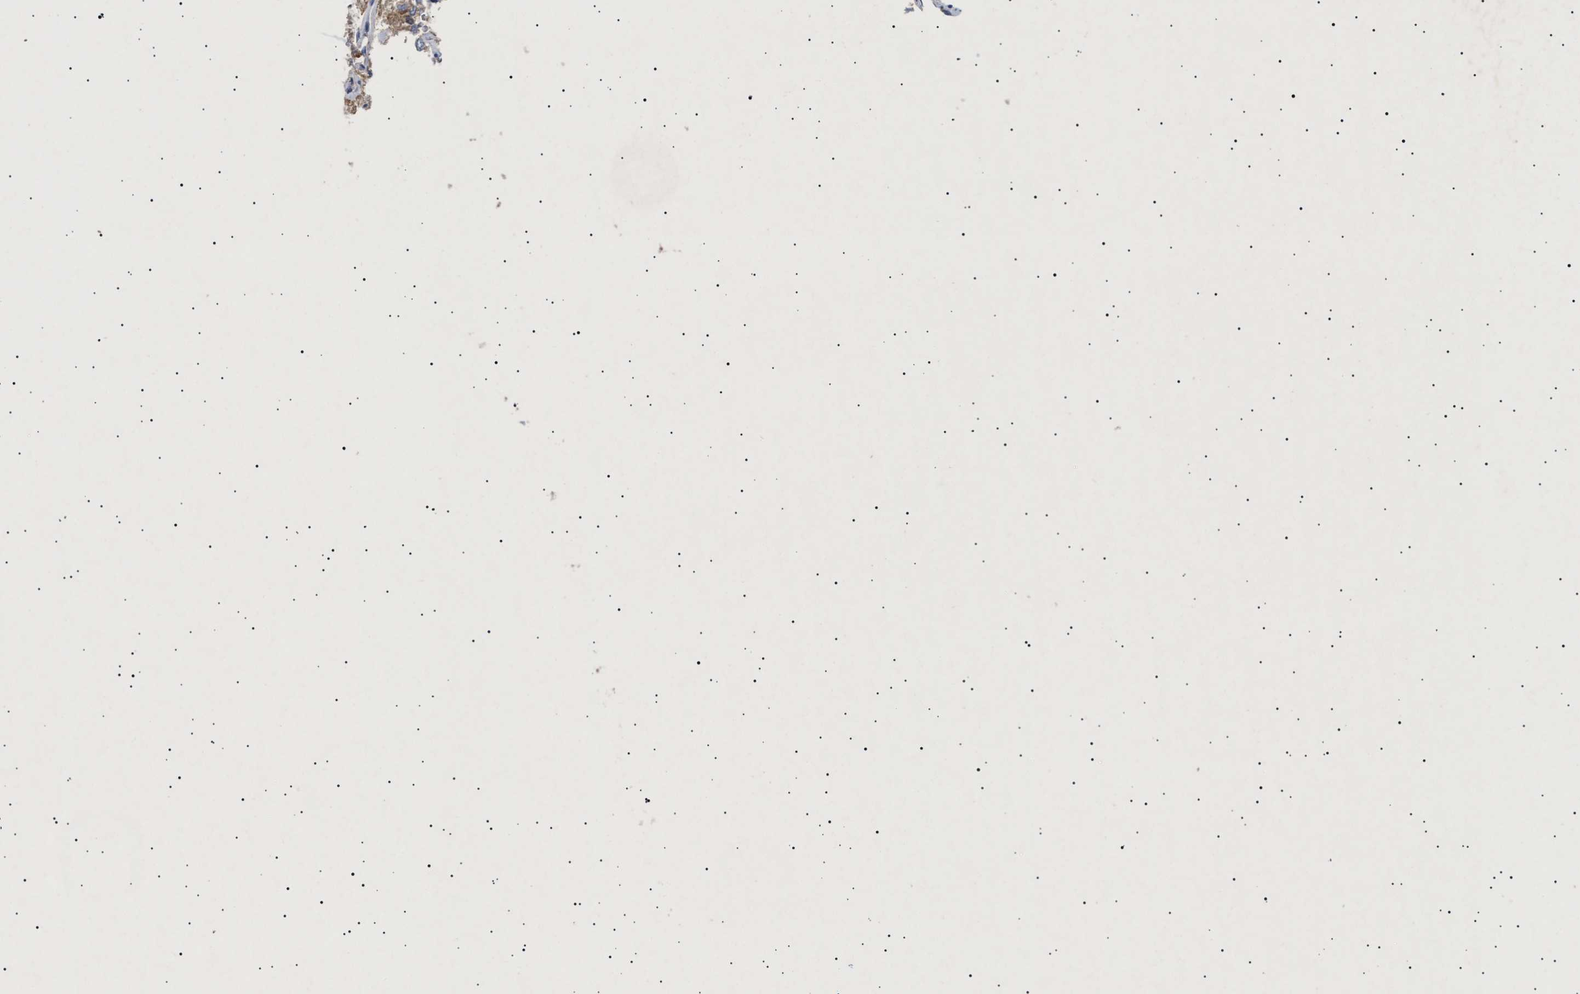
{"staining": {"intensity": "weak", "quantity": "25%-75%", "location": "cytoplasmic/membranous"}, "tissue": "thyroid cancer", "cell_type": "Tumor cells", "image_type": "cancer", "snomed": [{"axis": "morphology", "description": "Follicular adenoma carcinoma, NOS"}, {"axis": "topography", "description": "Thyroid gland"}], "caption": "Follicular adenoma carcinoma (thyroid) stained with DAB (3,3'-diaminobenzidine) immunohistochemistry shows low levels of weak cytoplasmic/membranous expression in about 25%-75% of tumor cells. Nuclei are stained in blue.", "gene": "SIRT5", "patient": {"sex": "male", "age": 75}}